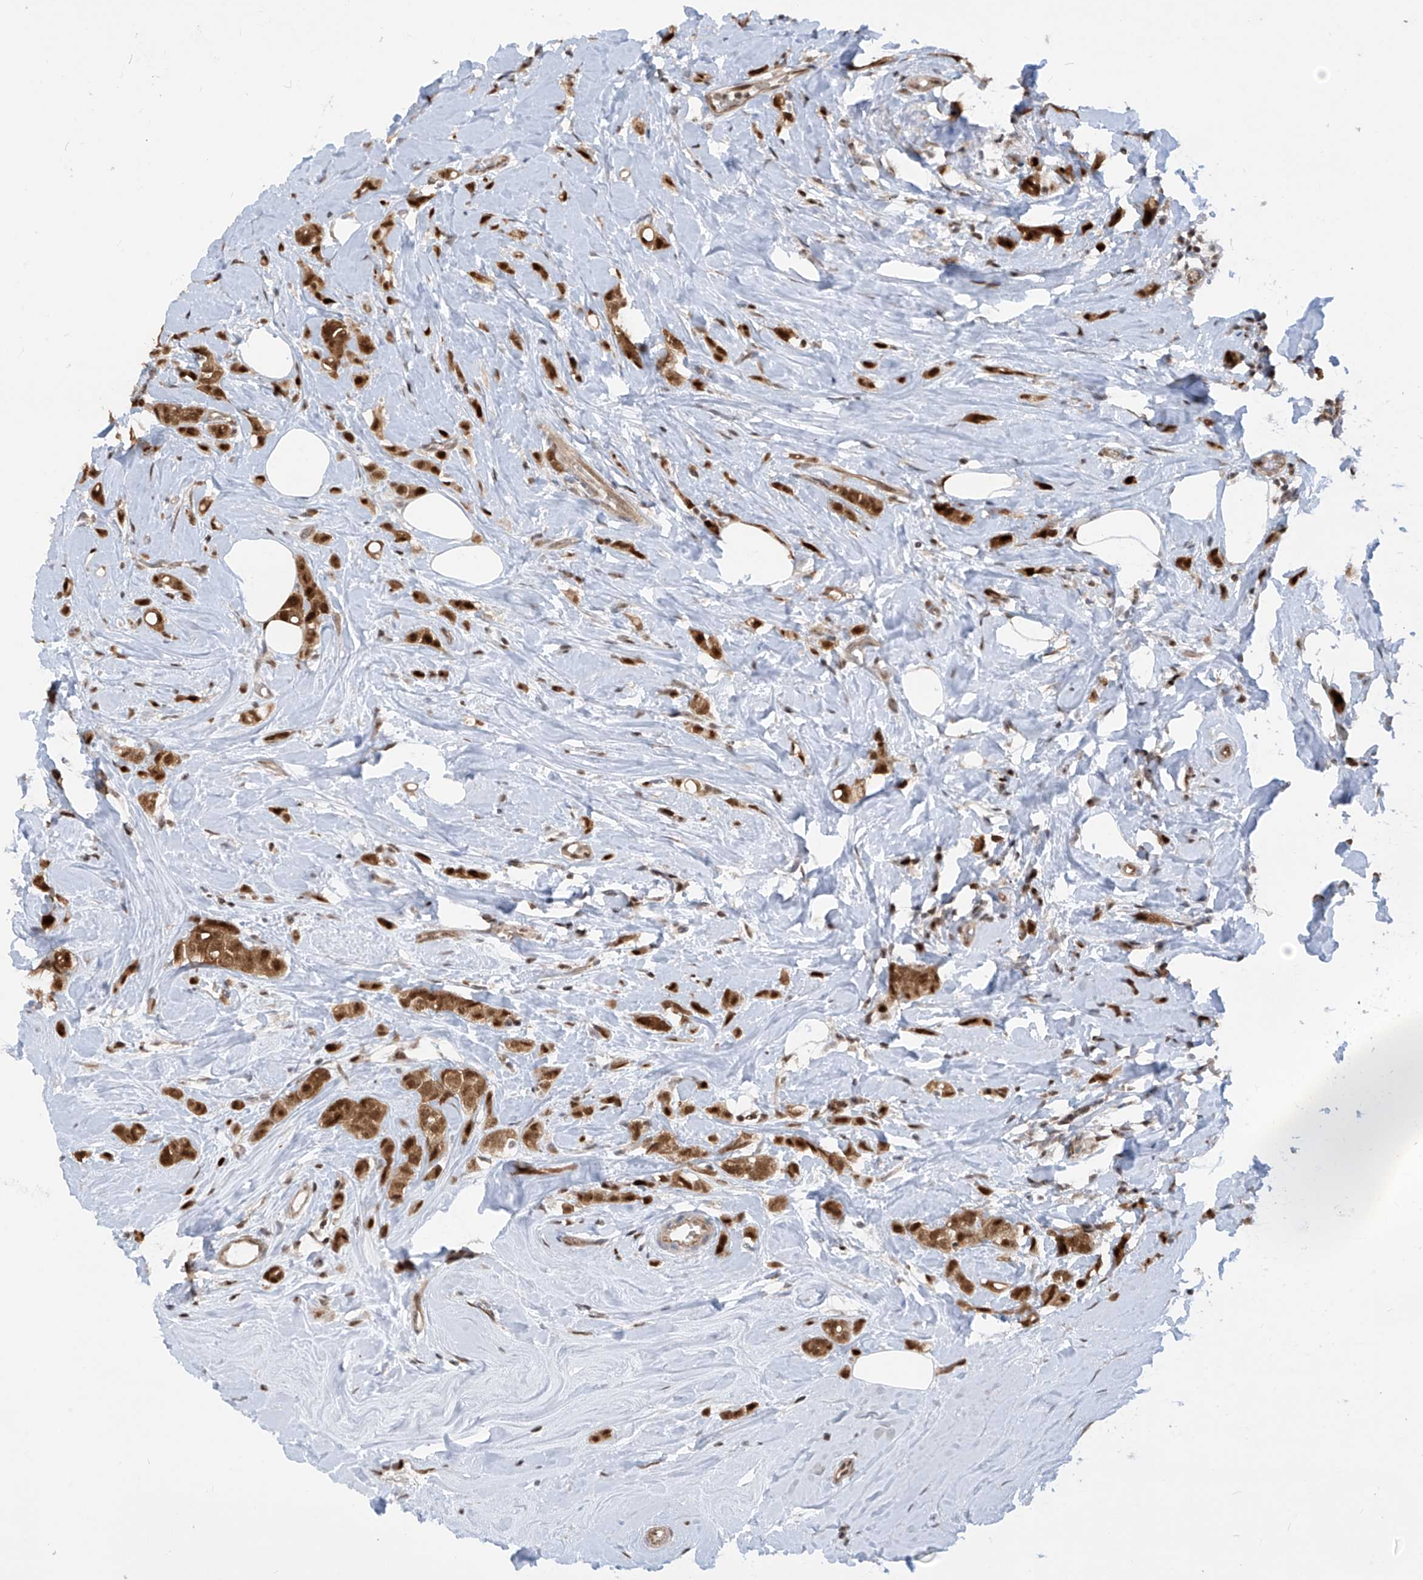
{"staining": {"intensity": "strong", "quantity": ">75%", "location": "cytoplasmic/membranous,nuclear"}, "tissue": "breast cancer", "cell_type": "Tumor cells", "image_type": "cancer", "snomed": [{"axis": "morphology", "description": "Lobular carcinoma"}, {"axis": "topography", "description": "Breast"}], "caption": "Strong cytoplasmic/membranous and nuclear positivity is appreciated in approximately >75% of tumor cells in breast cancer.", "gene": "LAGE3", "patient": {"sex": "female", "age": 47}}